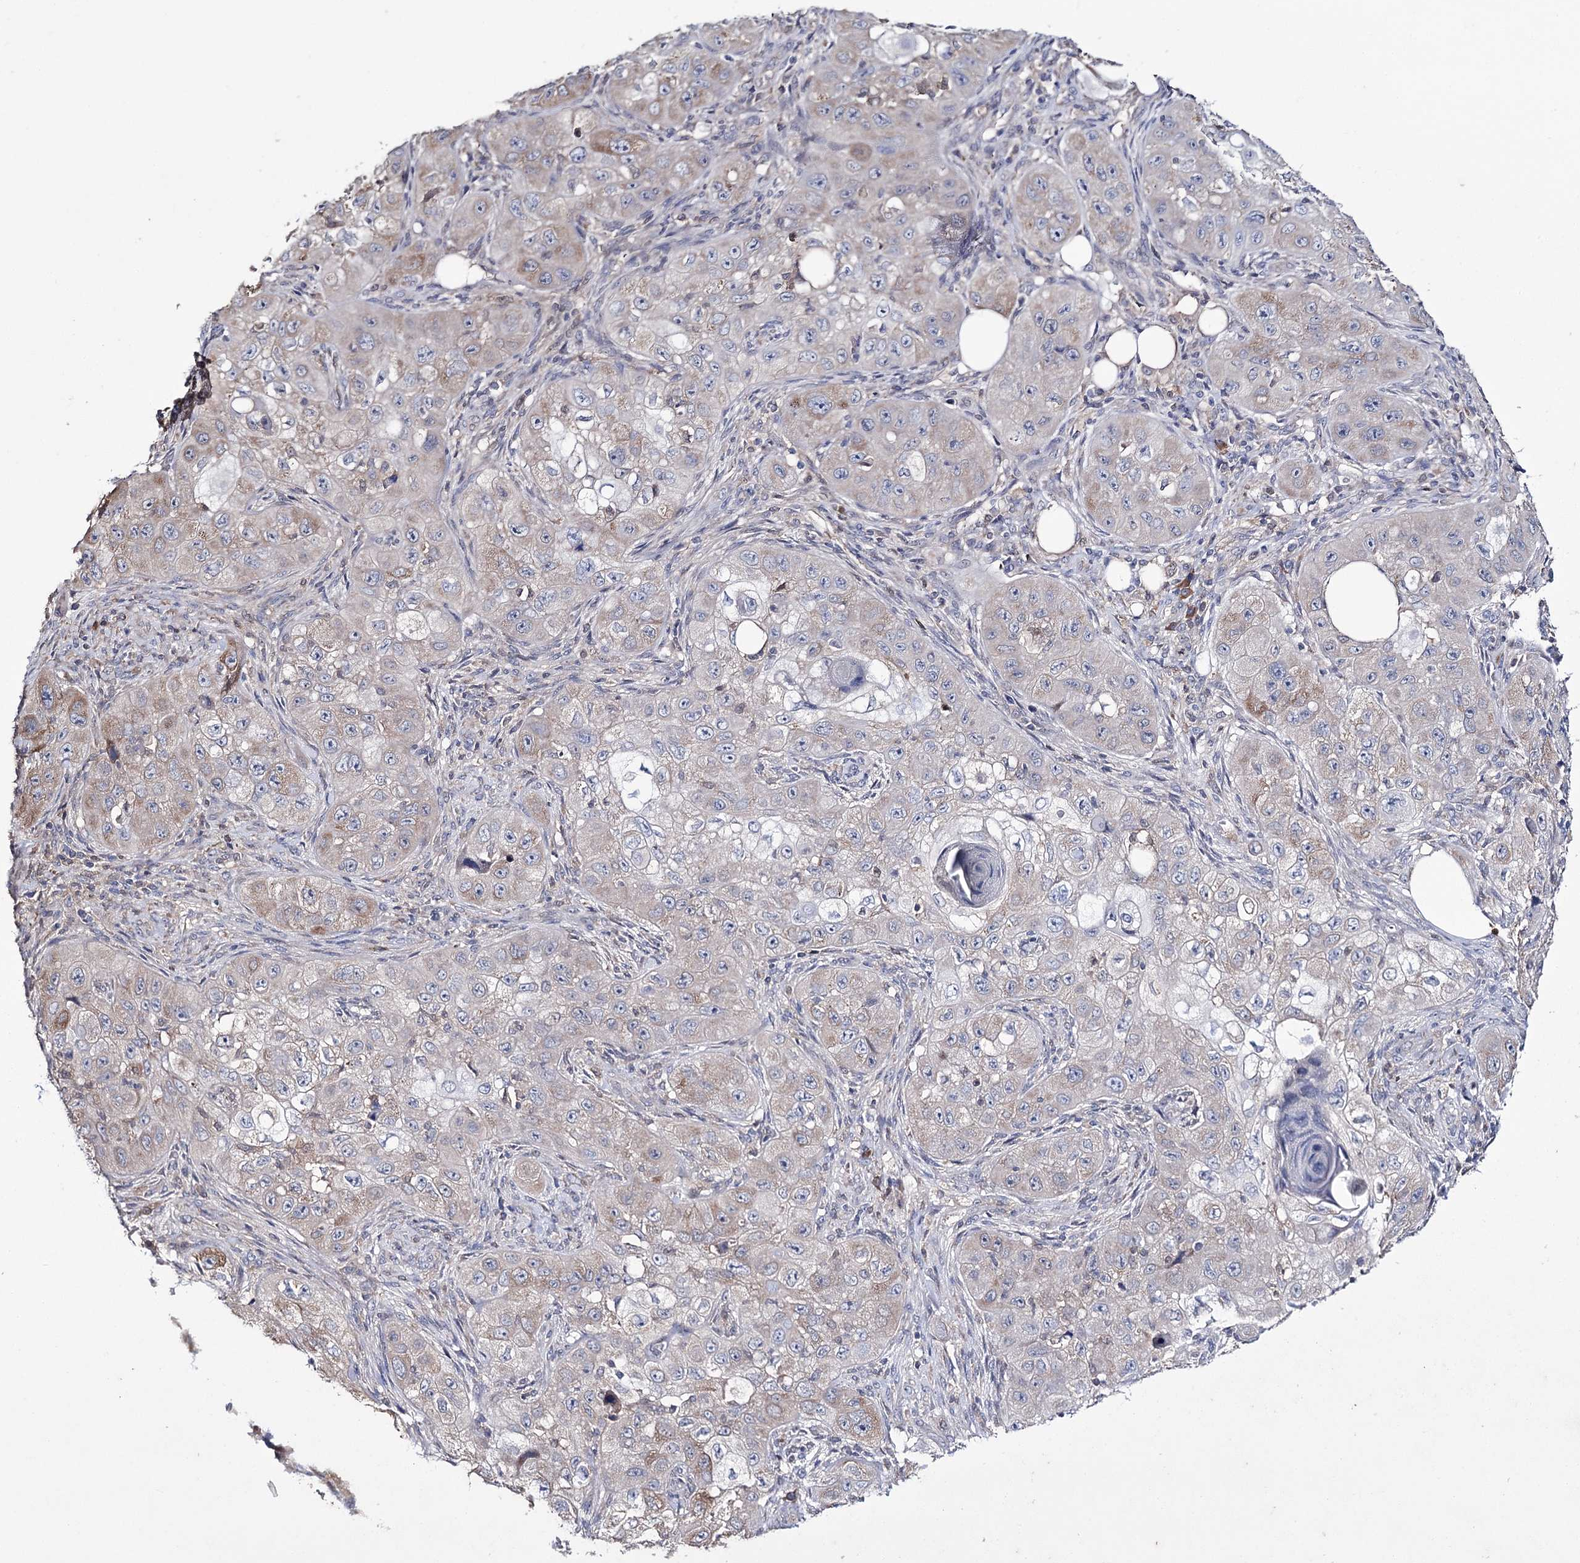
{"staining": {"intensity": "weak", "quantity": "25%-75%", "location": "cytoplasmic/membranous"}, "tissue": "skin cancer", "cell_type": "Tumor cells", "image_type": "cancer", "snomed": [{"axis": "morphology", "description": "Squamous cell carcinoma, NOS"}, {"axis": "topography", "description": "Skin"}, {"axis": "topography", "description": "Subcutis"}], "caption": "This is a histology image of immunohistochemistry staining of skin cancer (squamous cell carcinoma), which shows weak positivity in the cytoplasmic/membranous of tumor cells.", "gene": "PTER", "patient": {"sex": "male", "age": 73}}